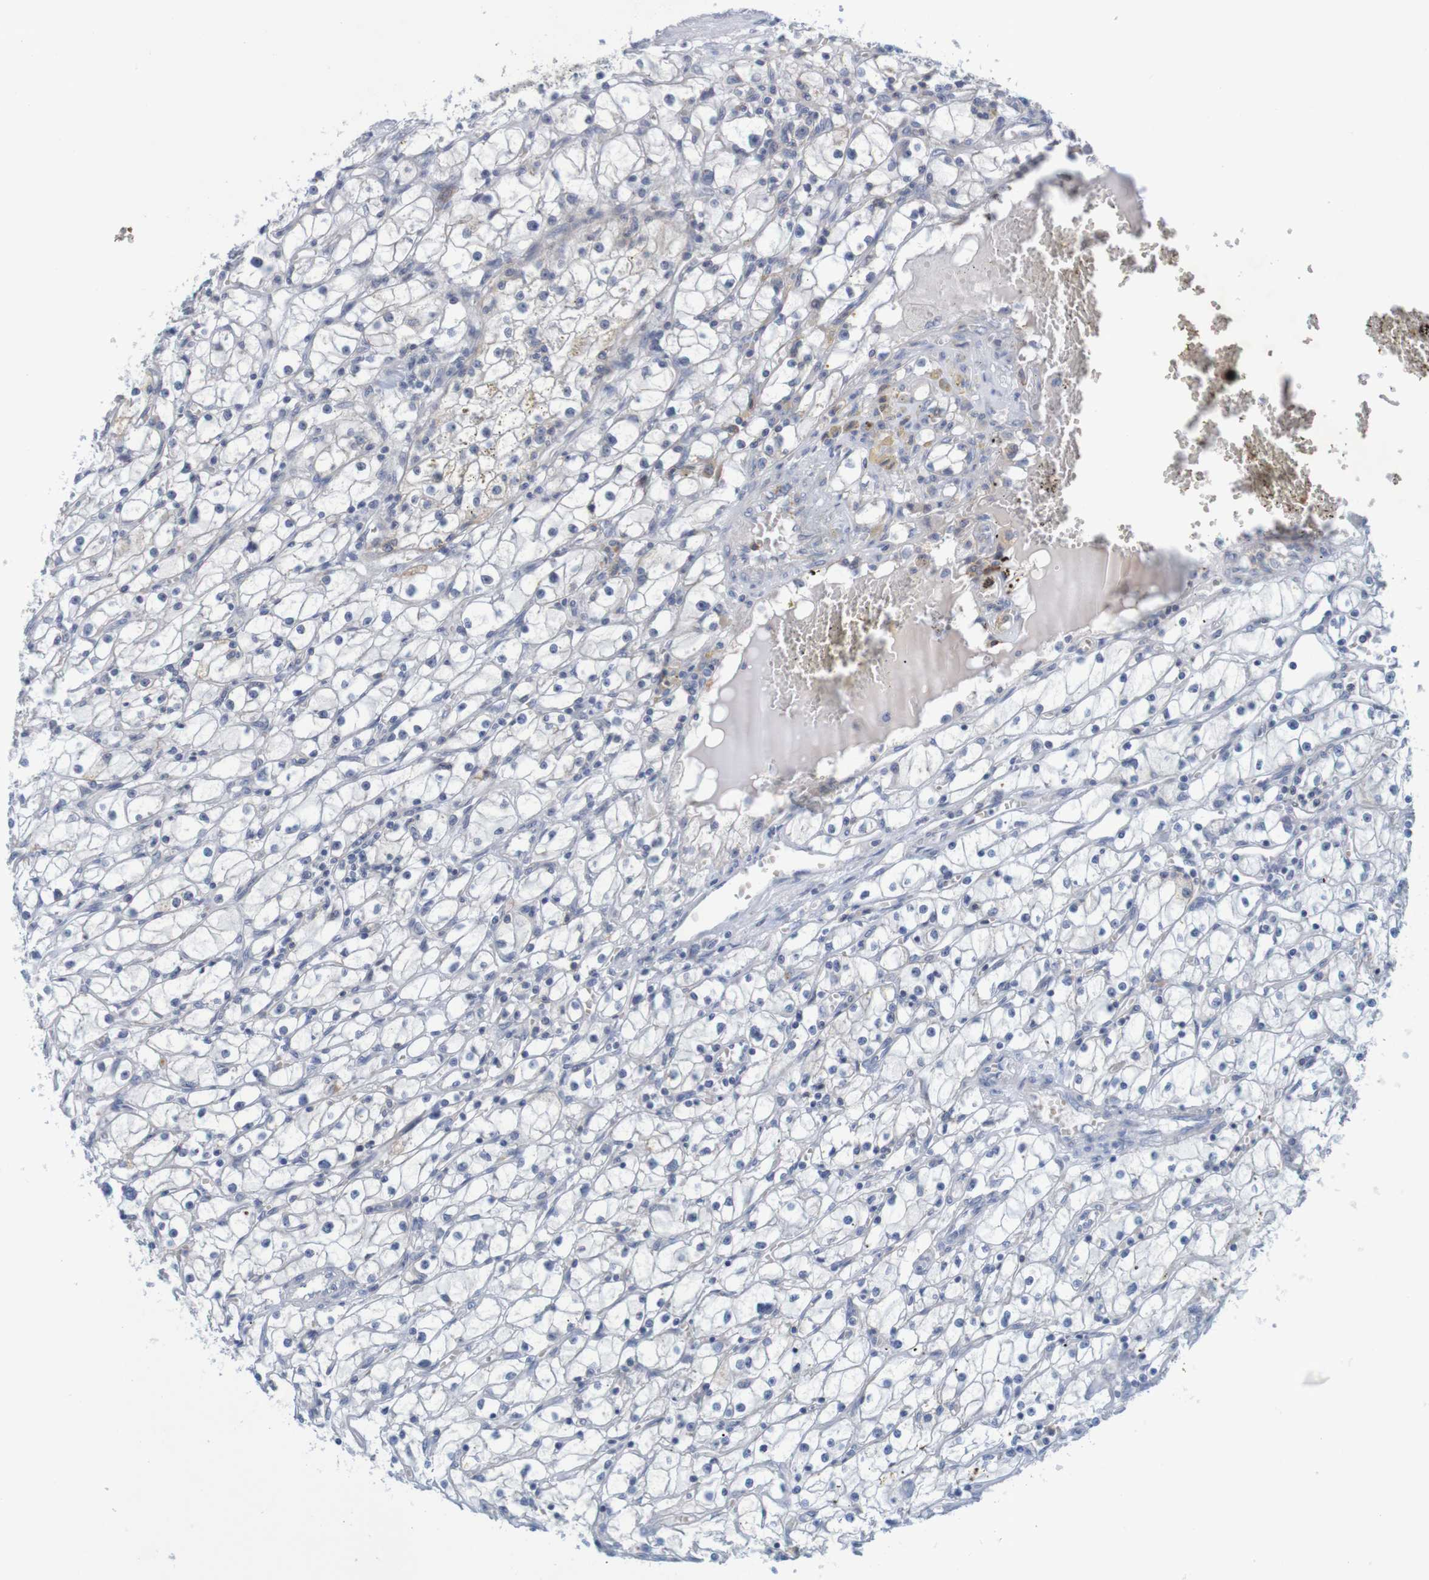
{"staining": {"intensity": "negative", "quantity": "none", "location": "none"}, "tissue": "renal cancer", "cell_type": "Tumor cells", "image_type": "cancer", "snomed": [{"axis": "morphology", "description": "Adenocarcinoma, NOS"}, {"axis": "topography", "description": "Kidney"}], "caption": "Photomicrograph shows no protein staining in tumor cells of renal cancer tissue.", "gene": "NAV2", "patient": {"sex": "male", "age": 56}}